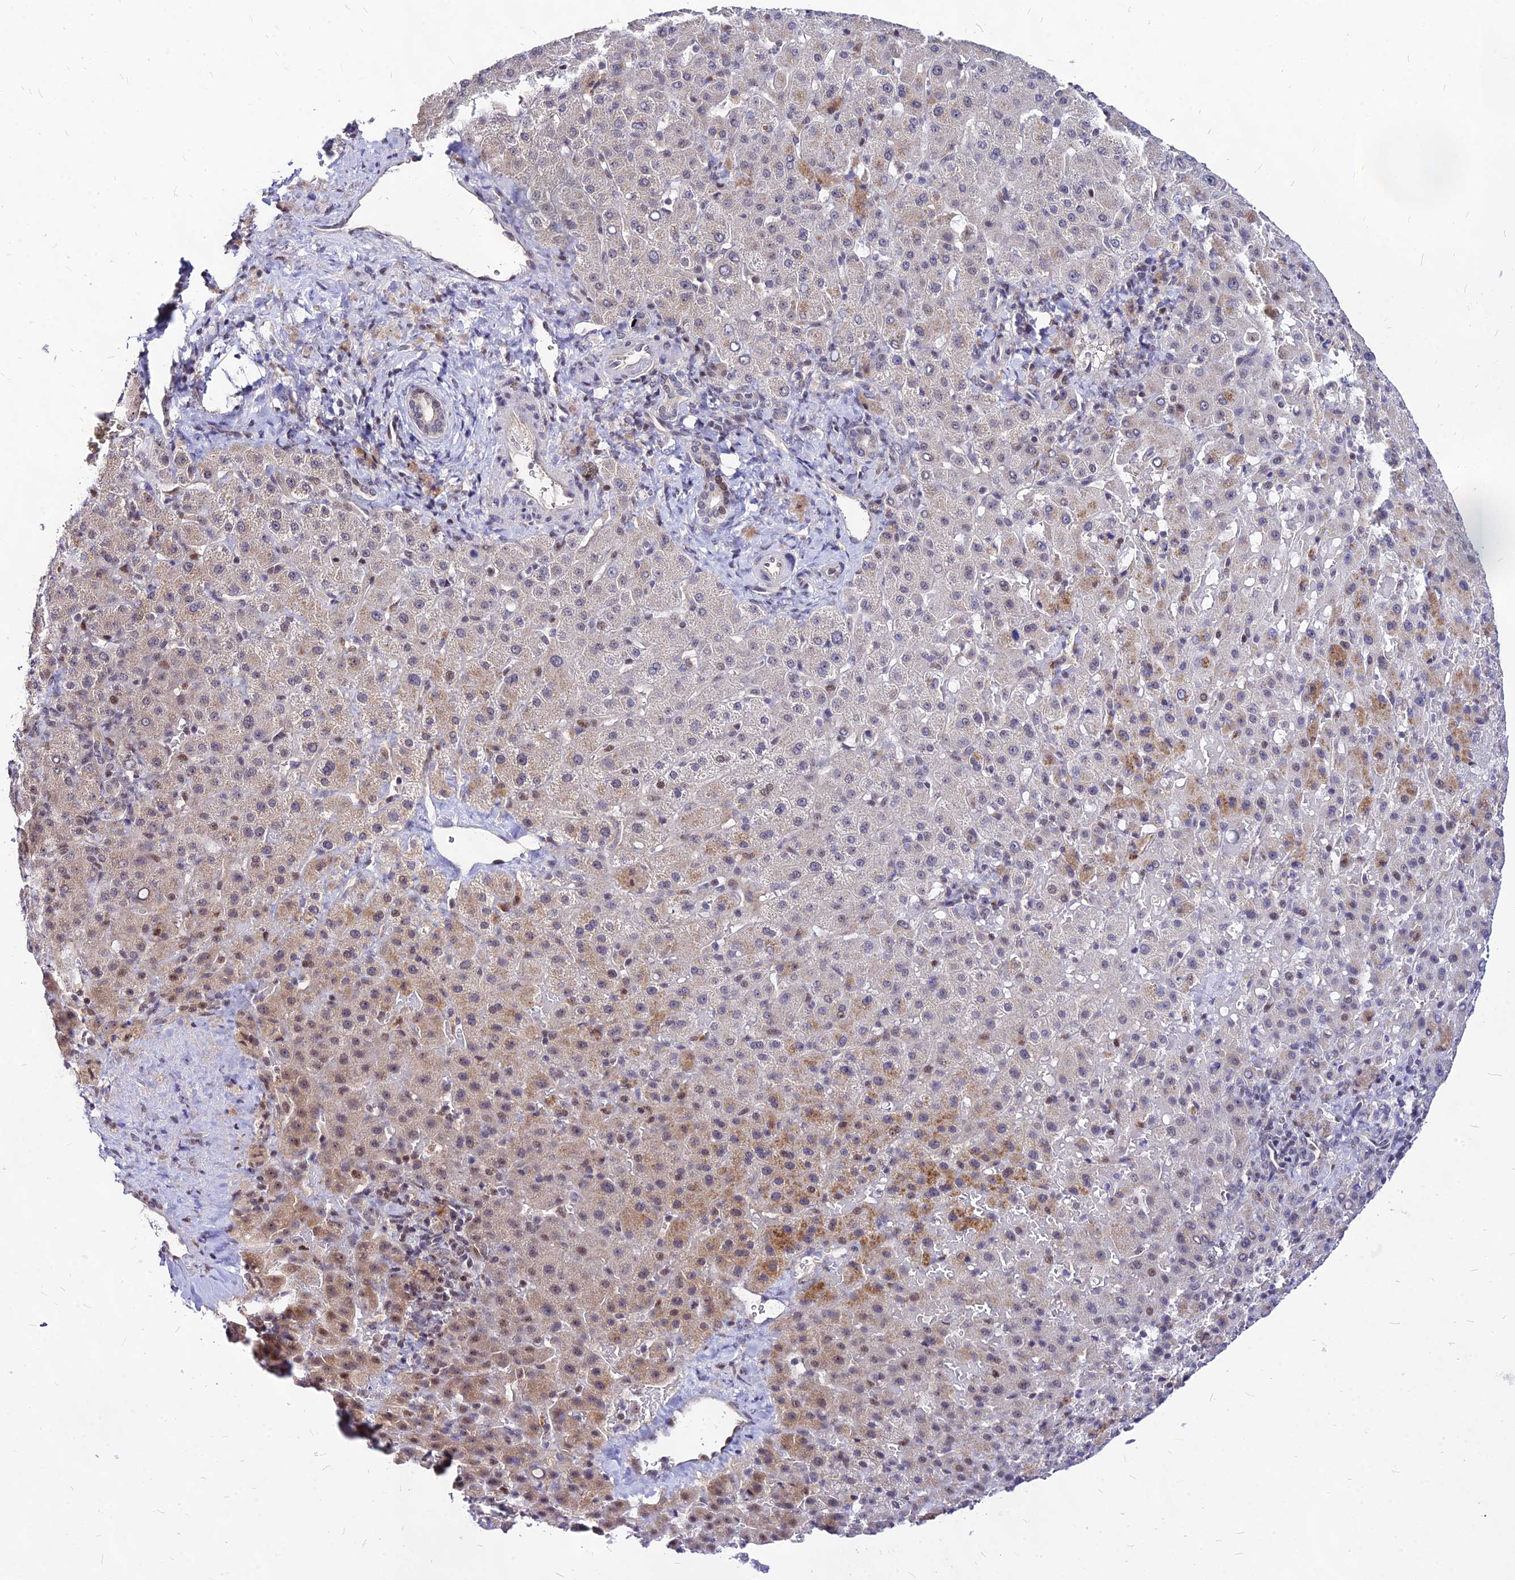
{"staining": {"intensity": "moderate", "quantity": "<25%", "location": "cytoplasmic/membranous,nuclear"}, "tissue": "liver cancer", "cell_type": "Tumor cells", "image_type": "cancer", "snomed": [{"axis": "morphology", "description": "Carcinoma, Hepatocellular, NOS"}, {"axis": "topography", "description": "Liver"}], "caption": "IHC staining of liver hepatocellular carcinoma, which shows low levels of moderate cytoplasmic/membranous and nuclear positivity in approximately <25% of tumor cells indicating moderate cytoplasmic/membranous and nuclear protein staining. The staining was performed using DAB (3,3'-diaminobenzidine) (brown) for protein detection and nuclei were counterstained in hematoxylin (blue).", "gene": "DDX55", "patient": {"sex": "female", "age": 58}}